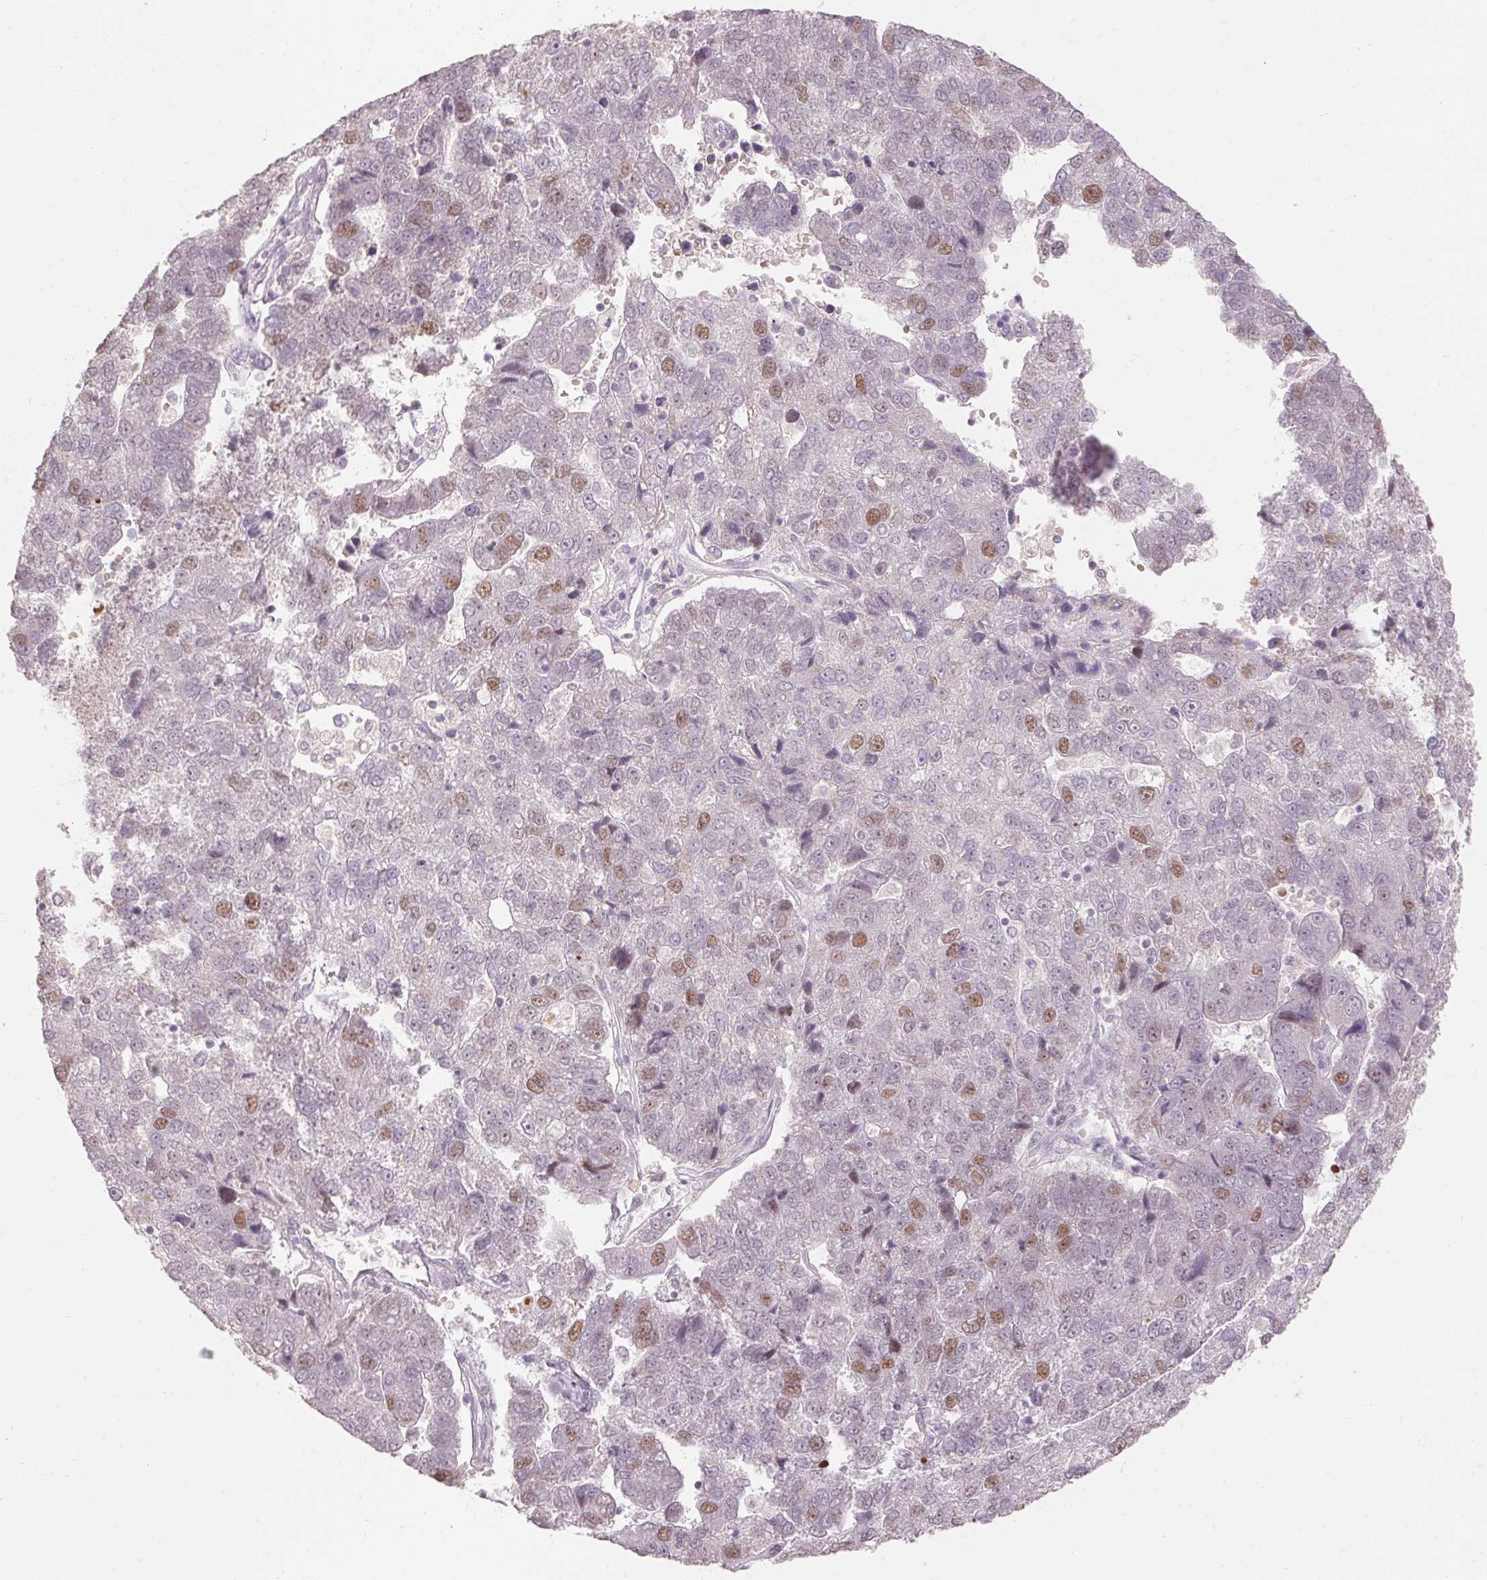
{"staining": {"intensity": "moderate", "quantity": "<25%", "location": "nuclear"}, "tissue": "pancreatic cancer", "cell_type": "Tumor cells", "image_type": "cancer", "snomed": [{"axis": "morphology", "description": "Adenocarcinoma, NOS"}, {"axis": "topography", "description": "Pancreas"}], "caption": "Moderate nuclear staining is seen in about <25% of tumor cells in pancreatic adenocarcinoma.", "gene": "SKP2", "patient": {"sex": "female", "age": 61}}